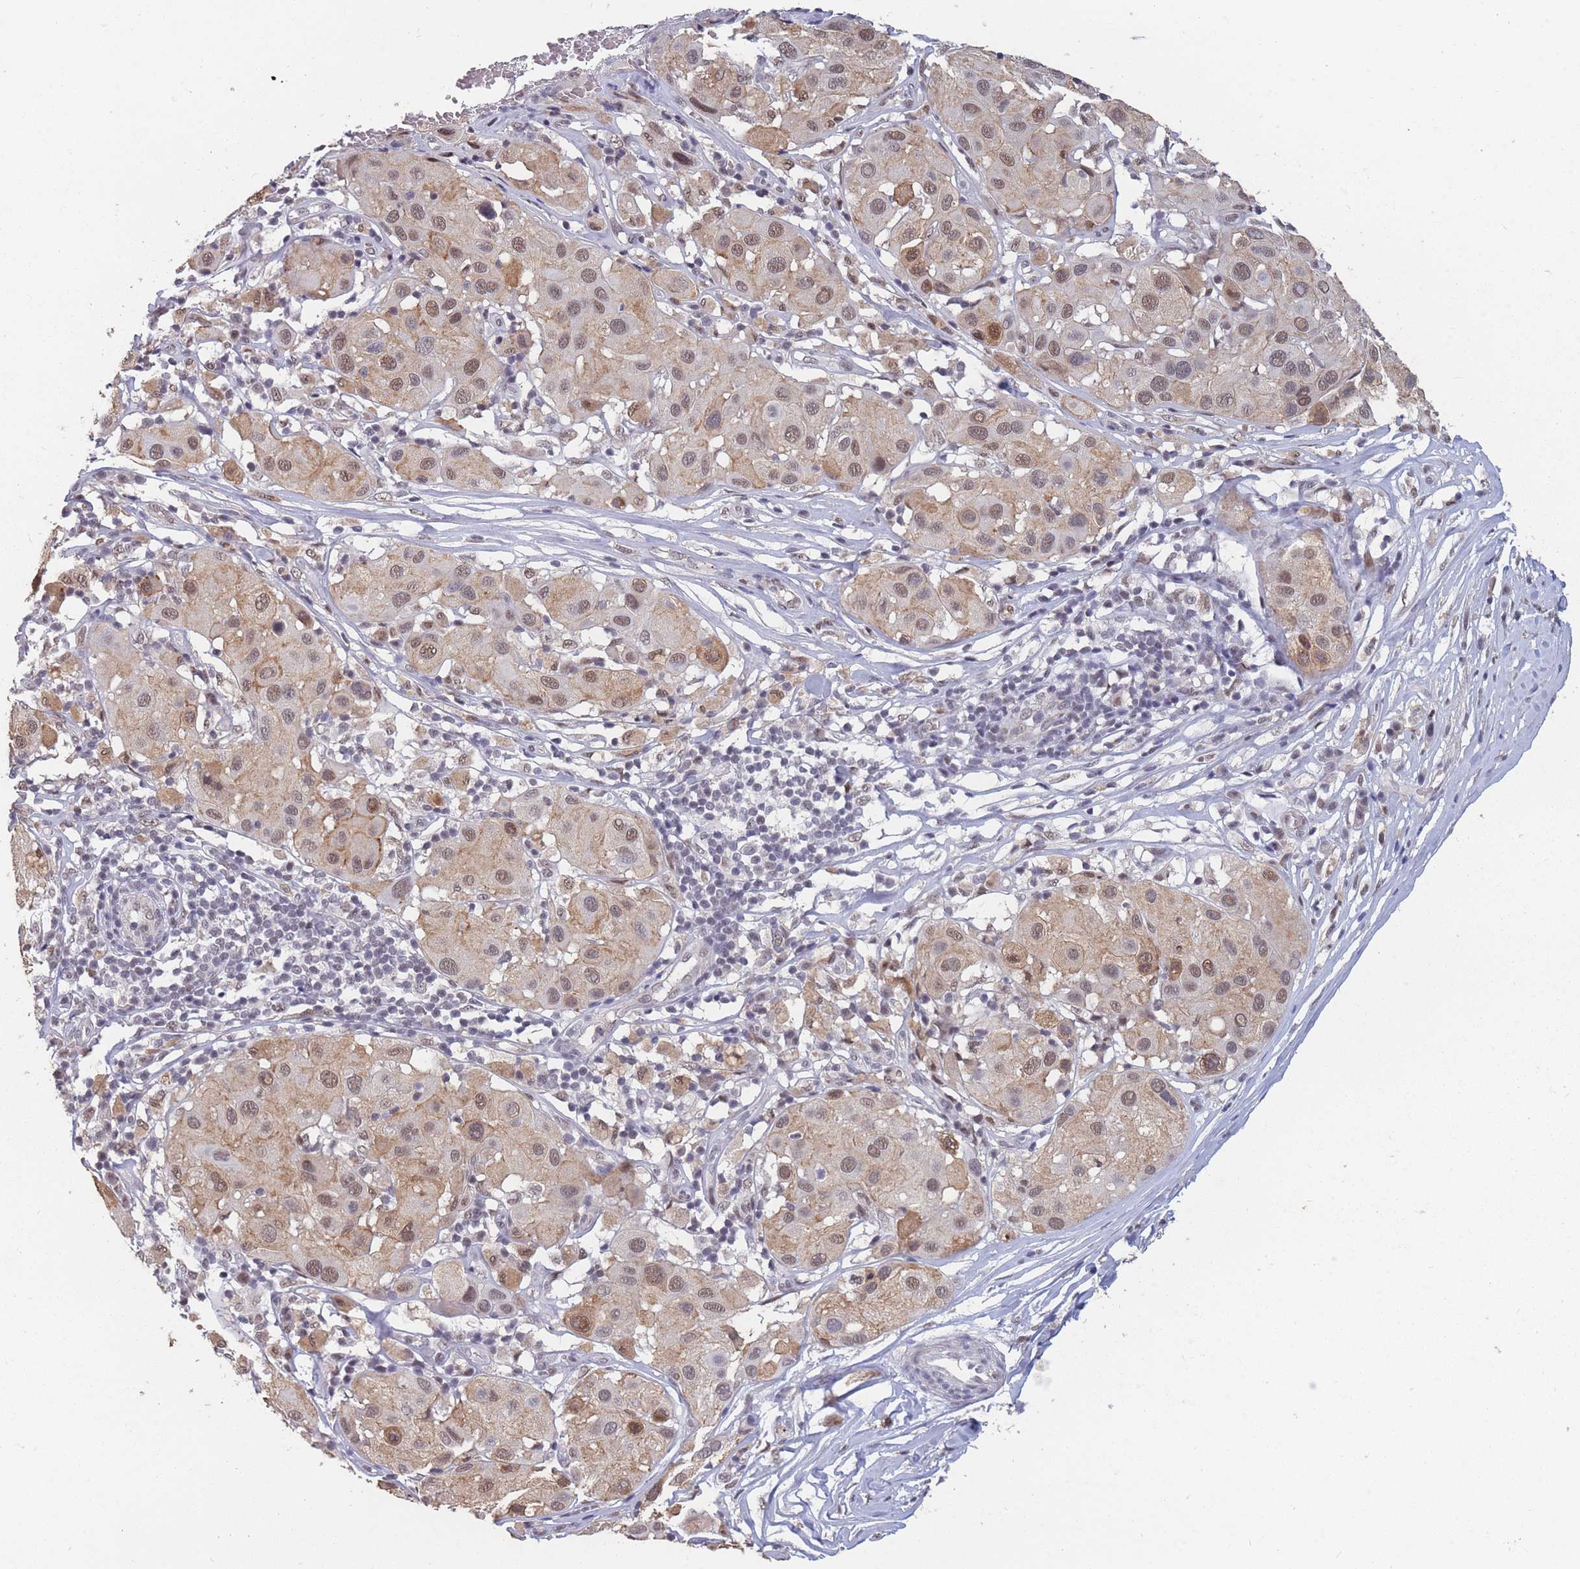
{"staining": {"intensity": "moderate", "quantity": ">75%", "location": "nuclear"}, "tissue": "melanoma", "cell_type": "Tumor cells", "image_type": "cancer", "snomed": [{"axis": "morphology", "description": "Malignant melanoma, Metastatic site"}, {"axis": "topography", "description": "Skin"}], "caption": "A micrograph showing moderate nuclear expression in about >75% of tumor cells in melanoma, as visualized by brown immunohistochemical staining.", "gene": "SNRPA1", "patient": {"sex": "male", "age": 41}}